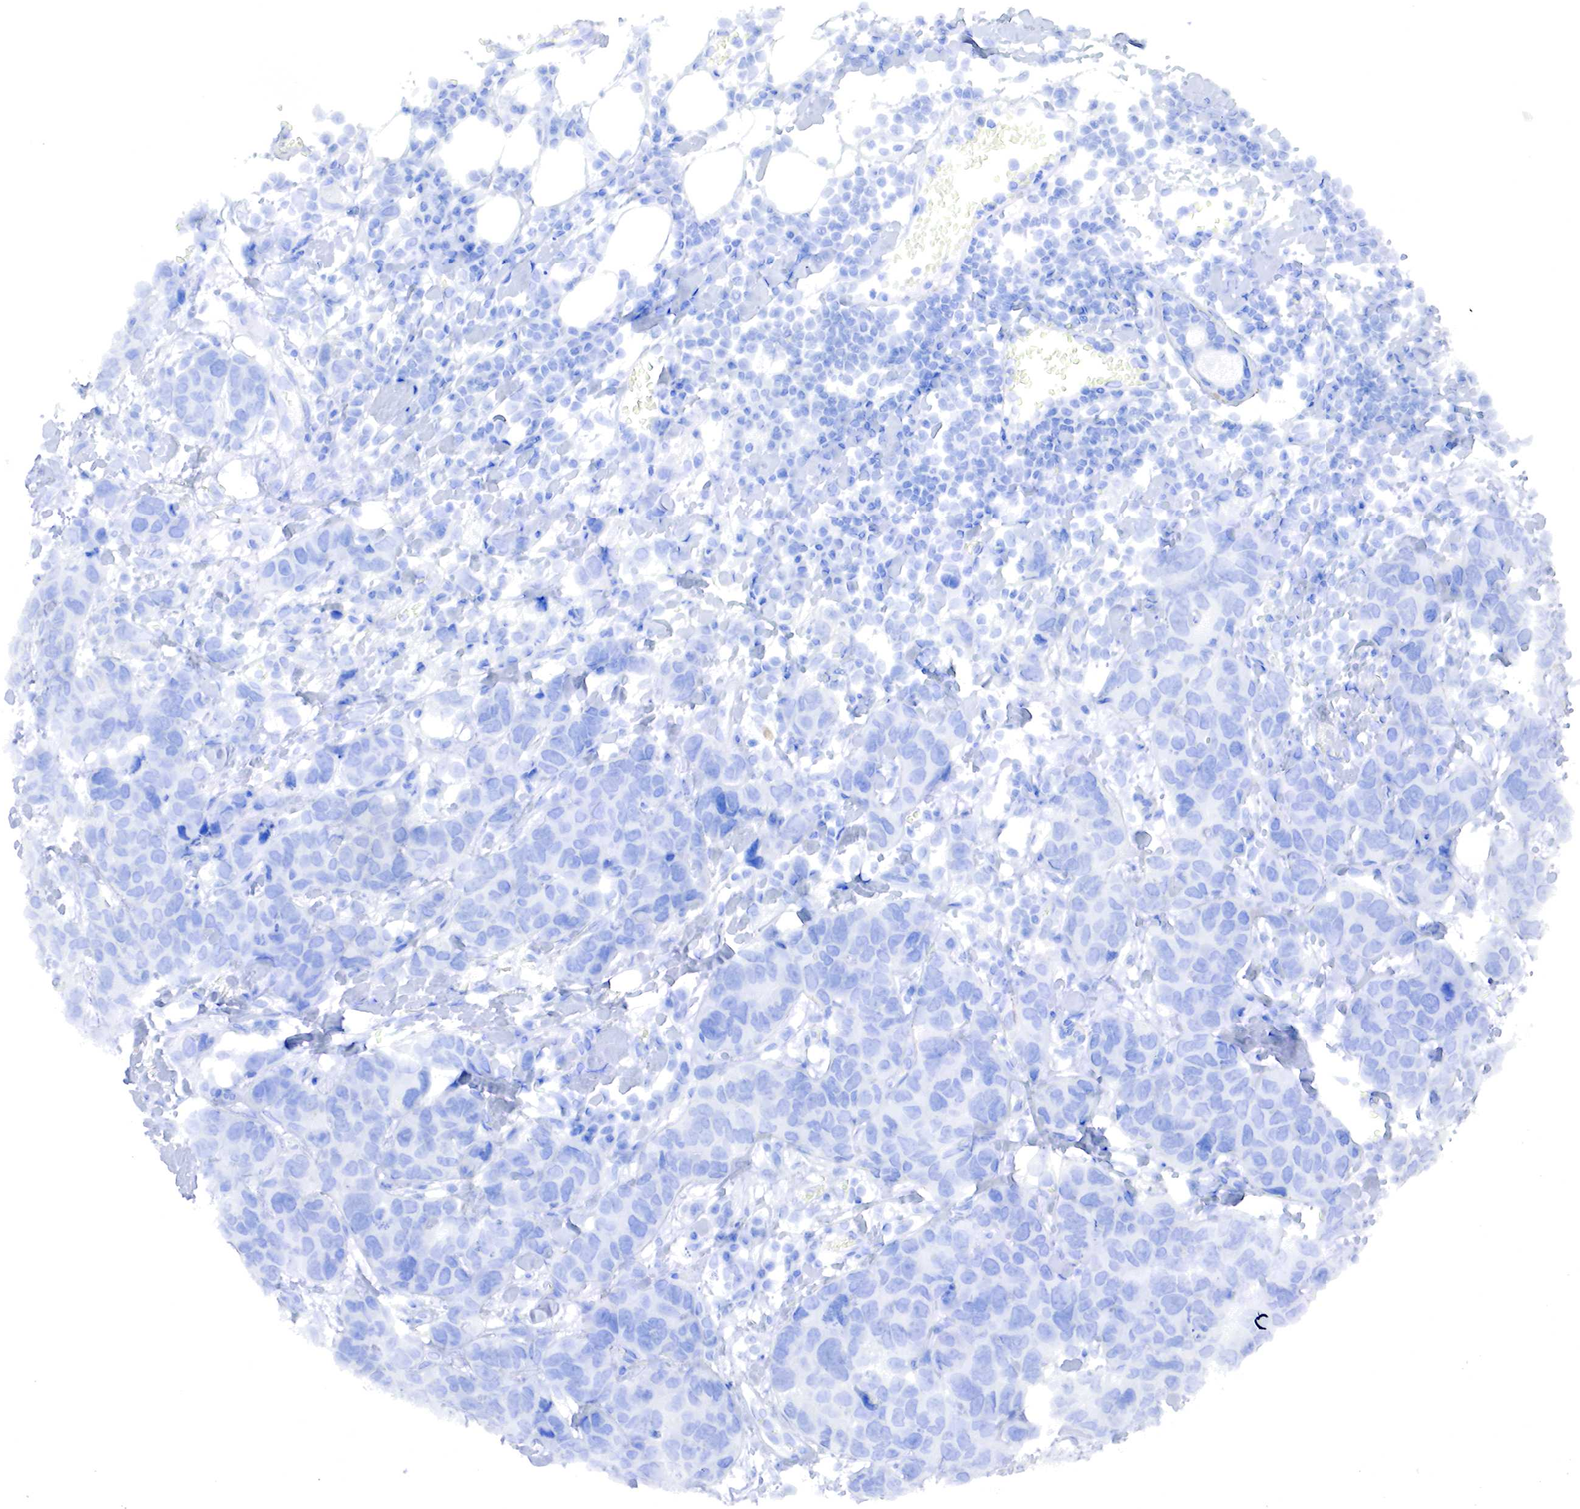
{"staining": {"intensity": "negative", "quantity": "none", "location": "none"}, "tissue": "breast cancer", "cell_type": "Tumor cells", "image_type": "cancer", "snomed": [{"axis": "morphology", "description": "Duct carcinoma"}, {"axis": "topography", "description": "Breast"}], "caption": "This is an immunohistochemistry (IHC) image of human invasive ductal carcinoma (breast). There is no expression in tumor cells.", "gene": "TPM1", "patient": {"sex": "female", "age": 91}}